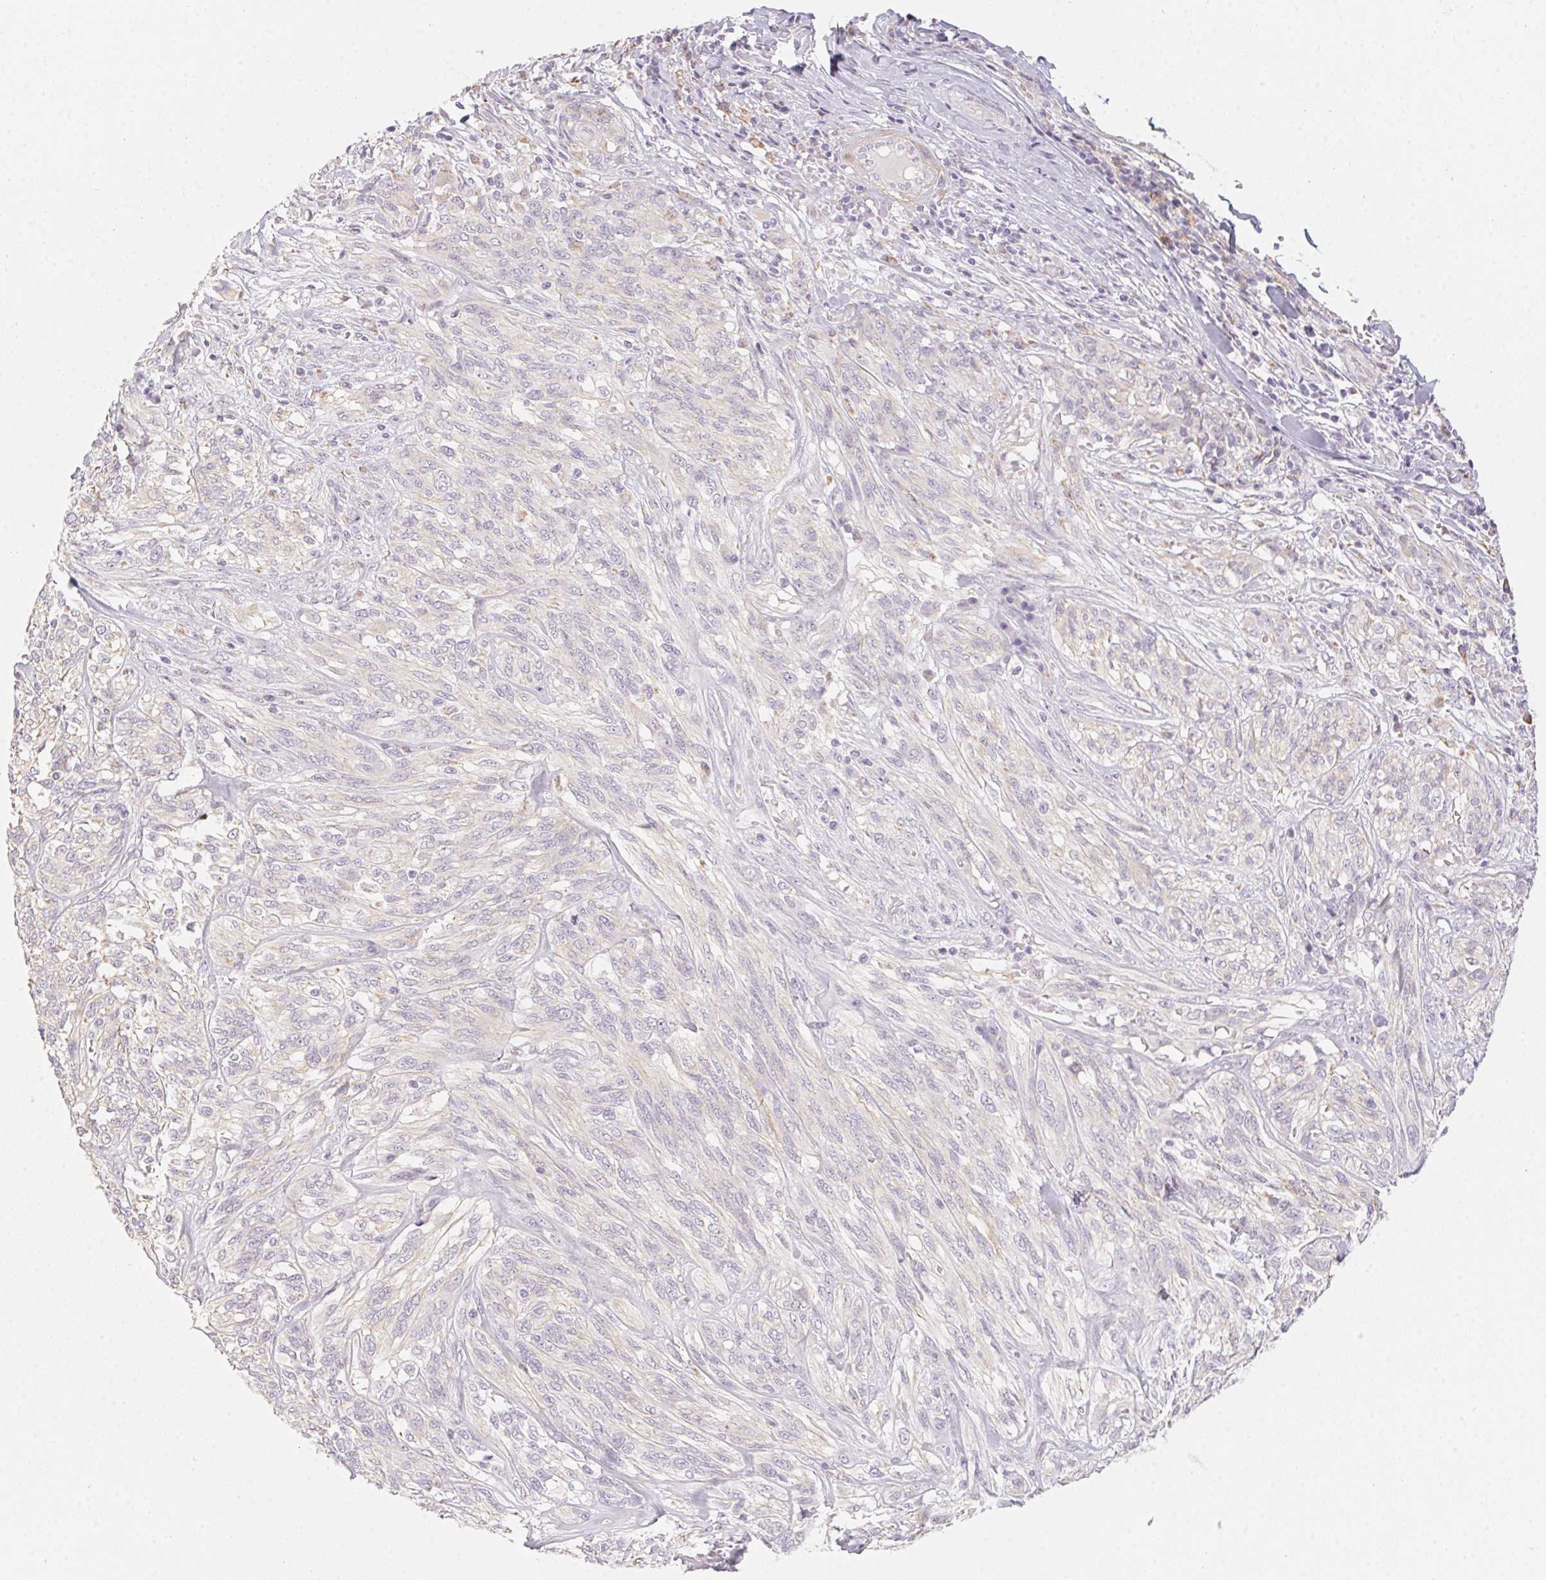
{"staining": {"intensity": "negative", "quantity": "none", "location": "none"}, "tissue": "melanoma", "cell_type": "Tumor cells", "image_type": "cancer", "snomed": [{"axis": "morphology", "description": "Malignant melanoma, NOS"}, {"axis": "topography", "description": "Skin"}], "caption": "Tumor cells show no significant expression in malignant melanoma.", "gene": "PRPH", "patient": {"sex": "female", "age": 91}}